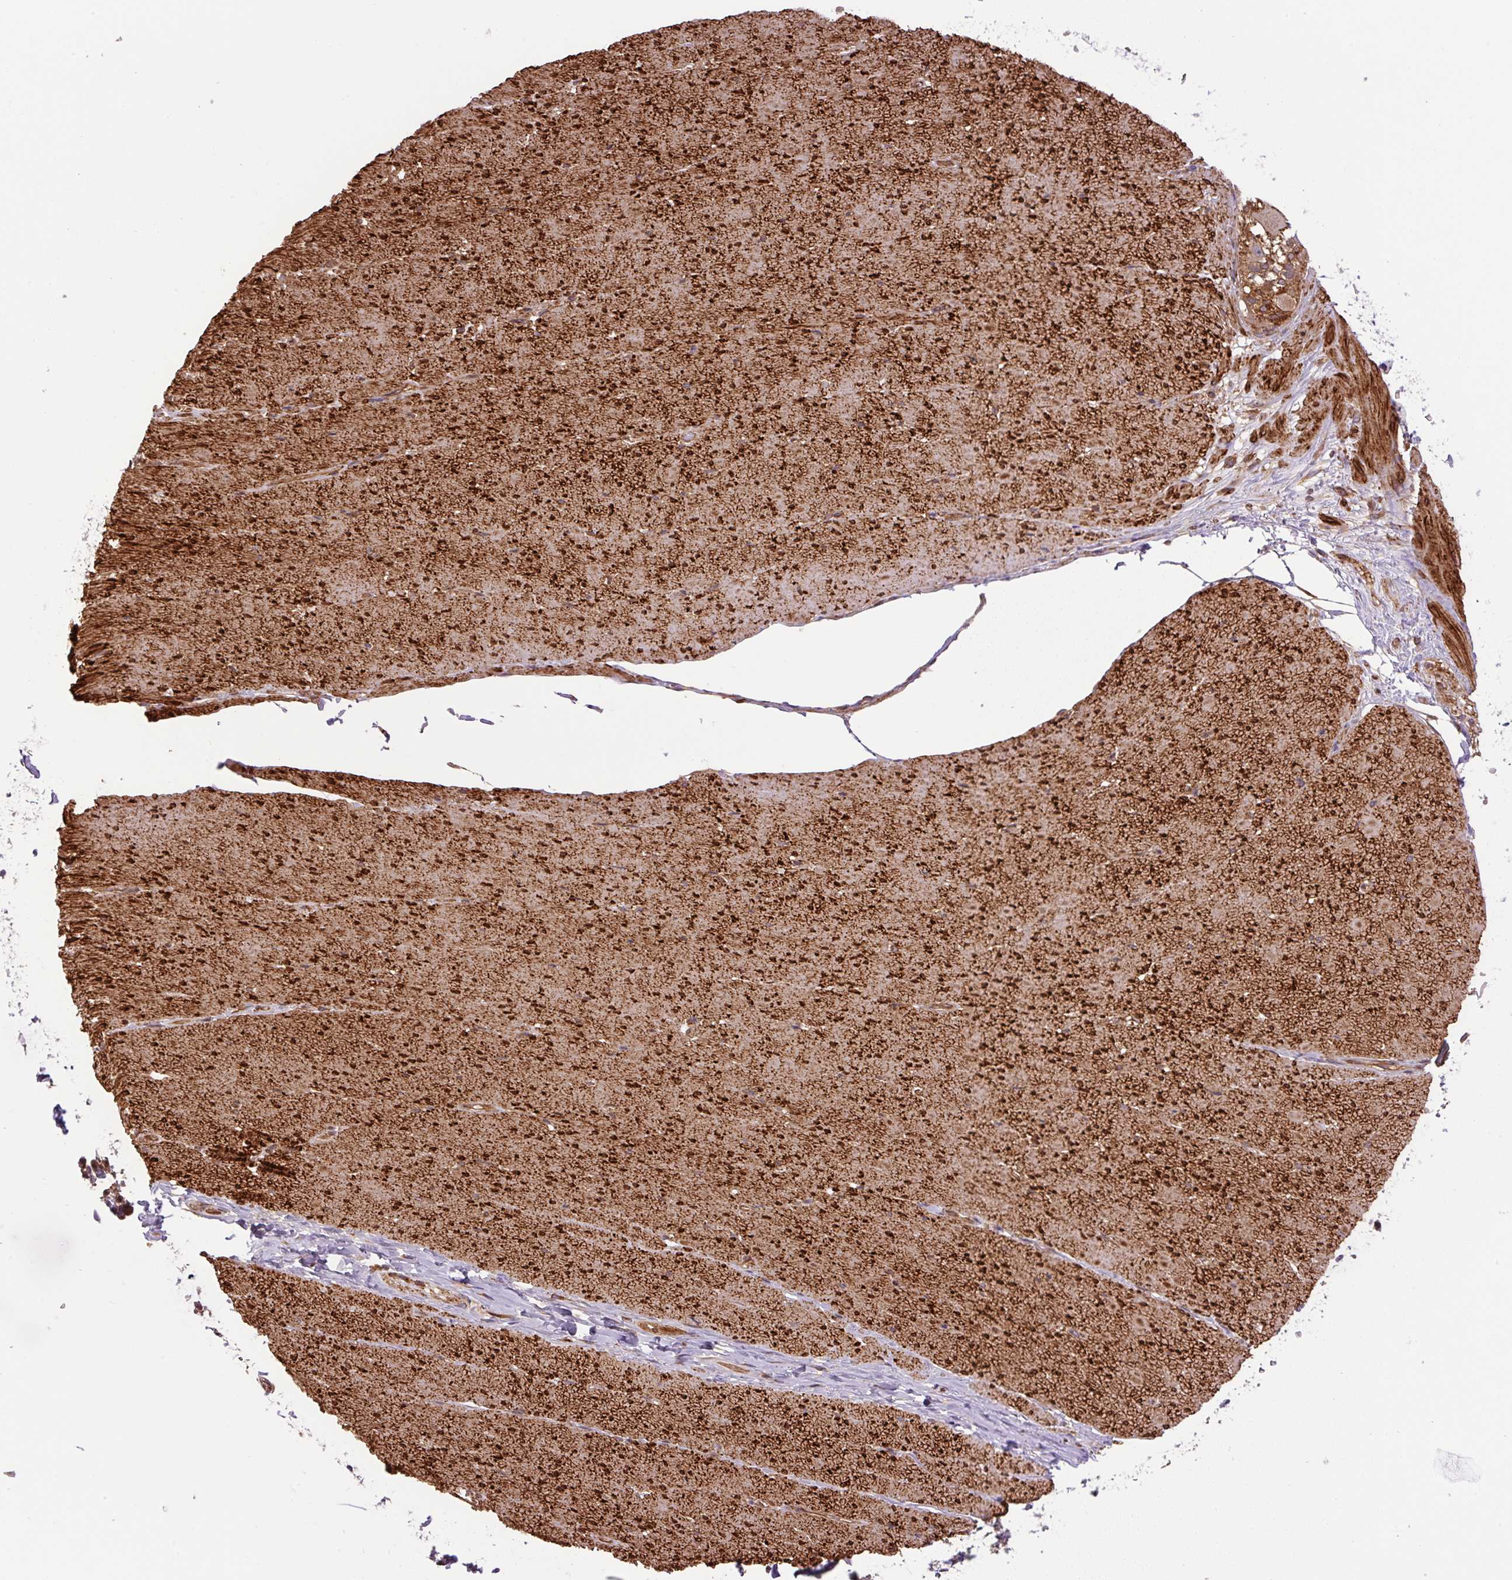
{"staining": {"intensity": "strong", "quantity": ">75%", "location": "cytoplasmic/membranous"}, "tissue": "smooth muscle", "cell_type": "Smooth muscle cells", "image_type": "normal", "snomed": [{"axis": "morphology", "description": "Normal tissue, NOS"}, {"axis": "topography", "description": "Smooth muscle"}, {"axis": "topography", "description": "Rectum"}], "caption": "The immunohistochemical stain labels strong cytoplasmic/membranous staining in smooth muscle cells of normal smooth muscle. Nuclei are stained in blue.", "gene": "SEPTIN10", "patient": {"sex": "male", "age": 53}}